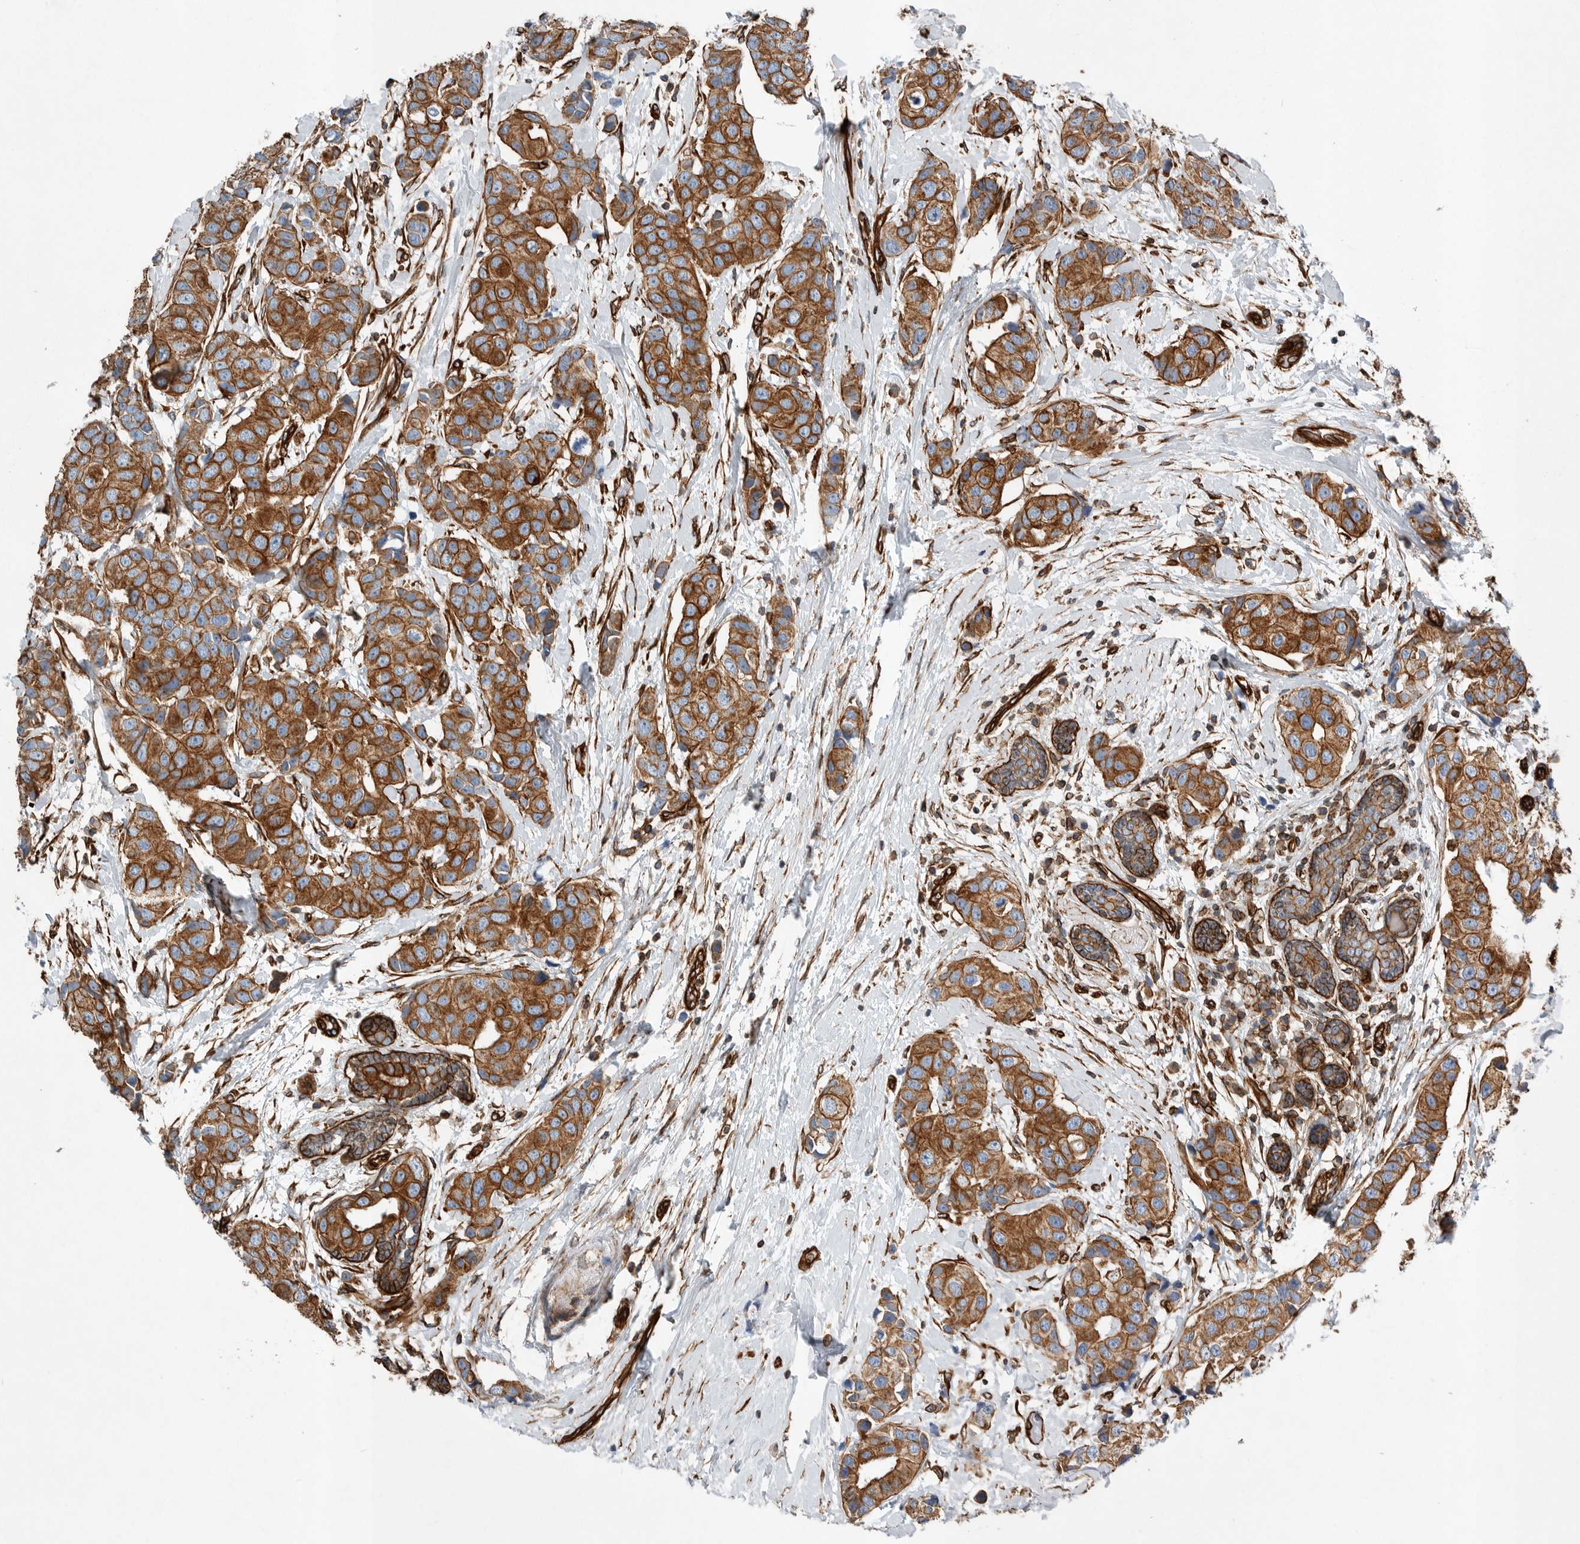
{"staining": {"intensity": "strong", "quantity": ">75%", "location": "cytoplasmic/membranous"}, "tissue": "breast cancer", "cell_type": "Tumor cells", "image_type": "cancer", "snomed": [{"axis": "morphology", "description": "Normal tissue, NOS"}, {"axis": "morphology", "description": "Duct carcinoma"}, {"axis": "topography", "description": "Breast"}], "caption": "Protein expression analysis of breast infiltrating ductal carcinoma reveals strong cytoplasmic/membranous staining in approximately >75% of tumor cells.", "gene": "PLEC", "patient": {"sex": "female", "age": 39}}